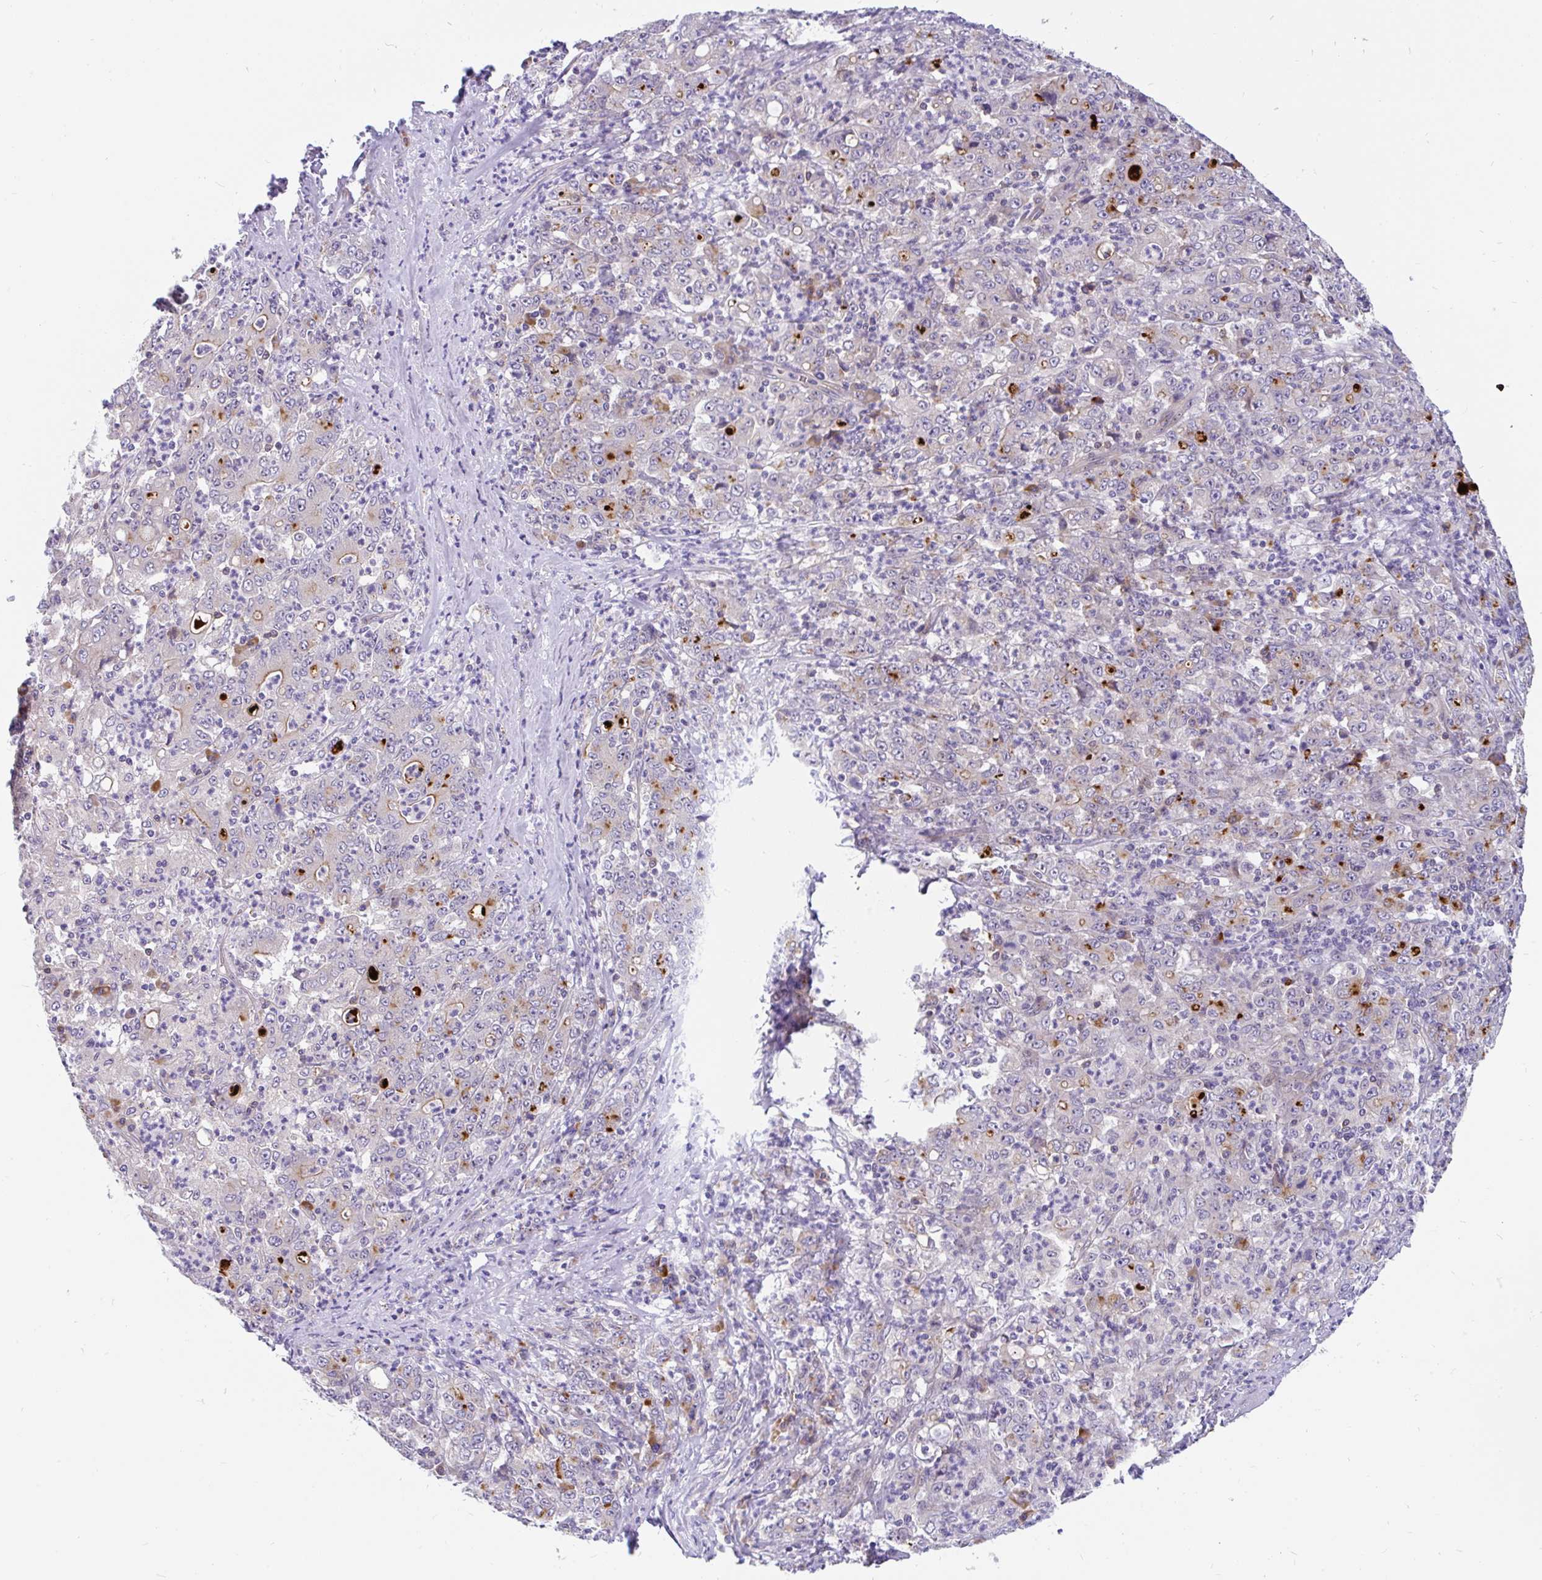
{"staining": {"intensity": "strong", "quantity": "<25%", "location": "cytoplasmic/membranous"}, "tissue": "stomach cancer", "cell_type": "Tumor cells", "image_type": "cancer", "snomed": [{"axis": "morphology", "description": "Adenocarcinoma, NOS"}, {"axis": "topography", "description": "Stomach, lower"}], "caption": "Immunohistochemistry (DAB (3,3'-diaminobenzidine)) staining of human adenocarcinoma (stomach) demonstrates strong cytoplasmic/membranous protein positivity in approximately <25% of tumor cells.", "gene": "LRRC26", "patient": {"sex": "female", "age": 71}}